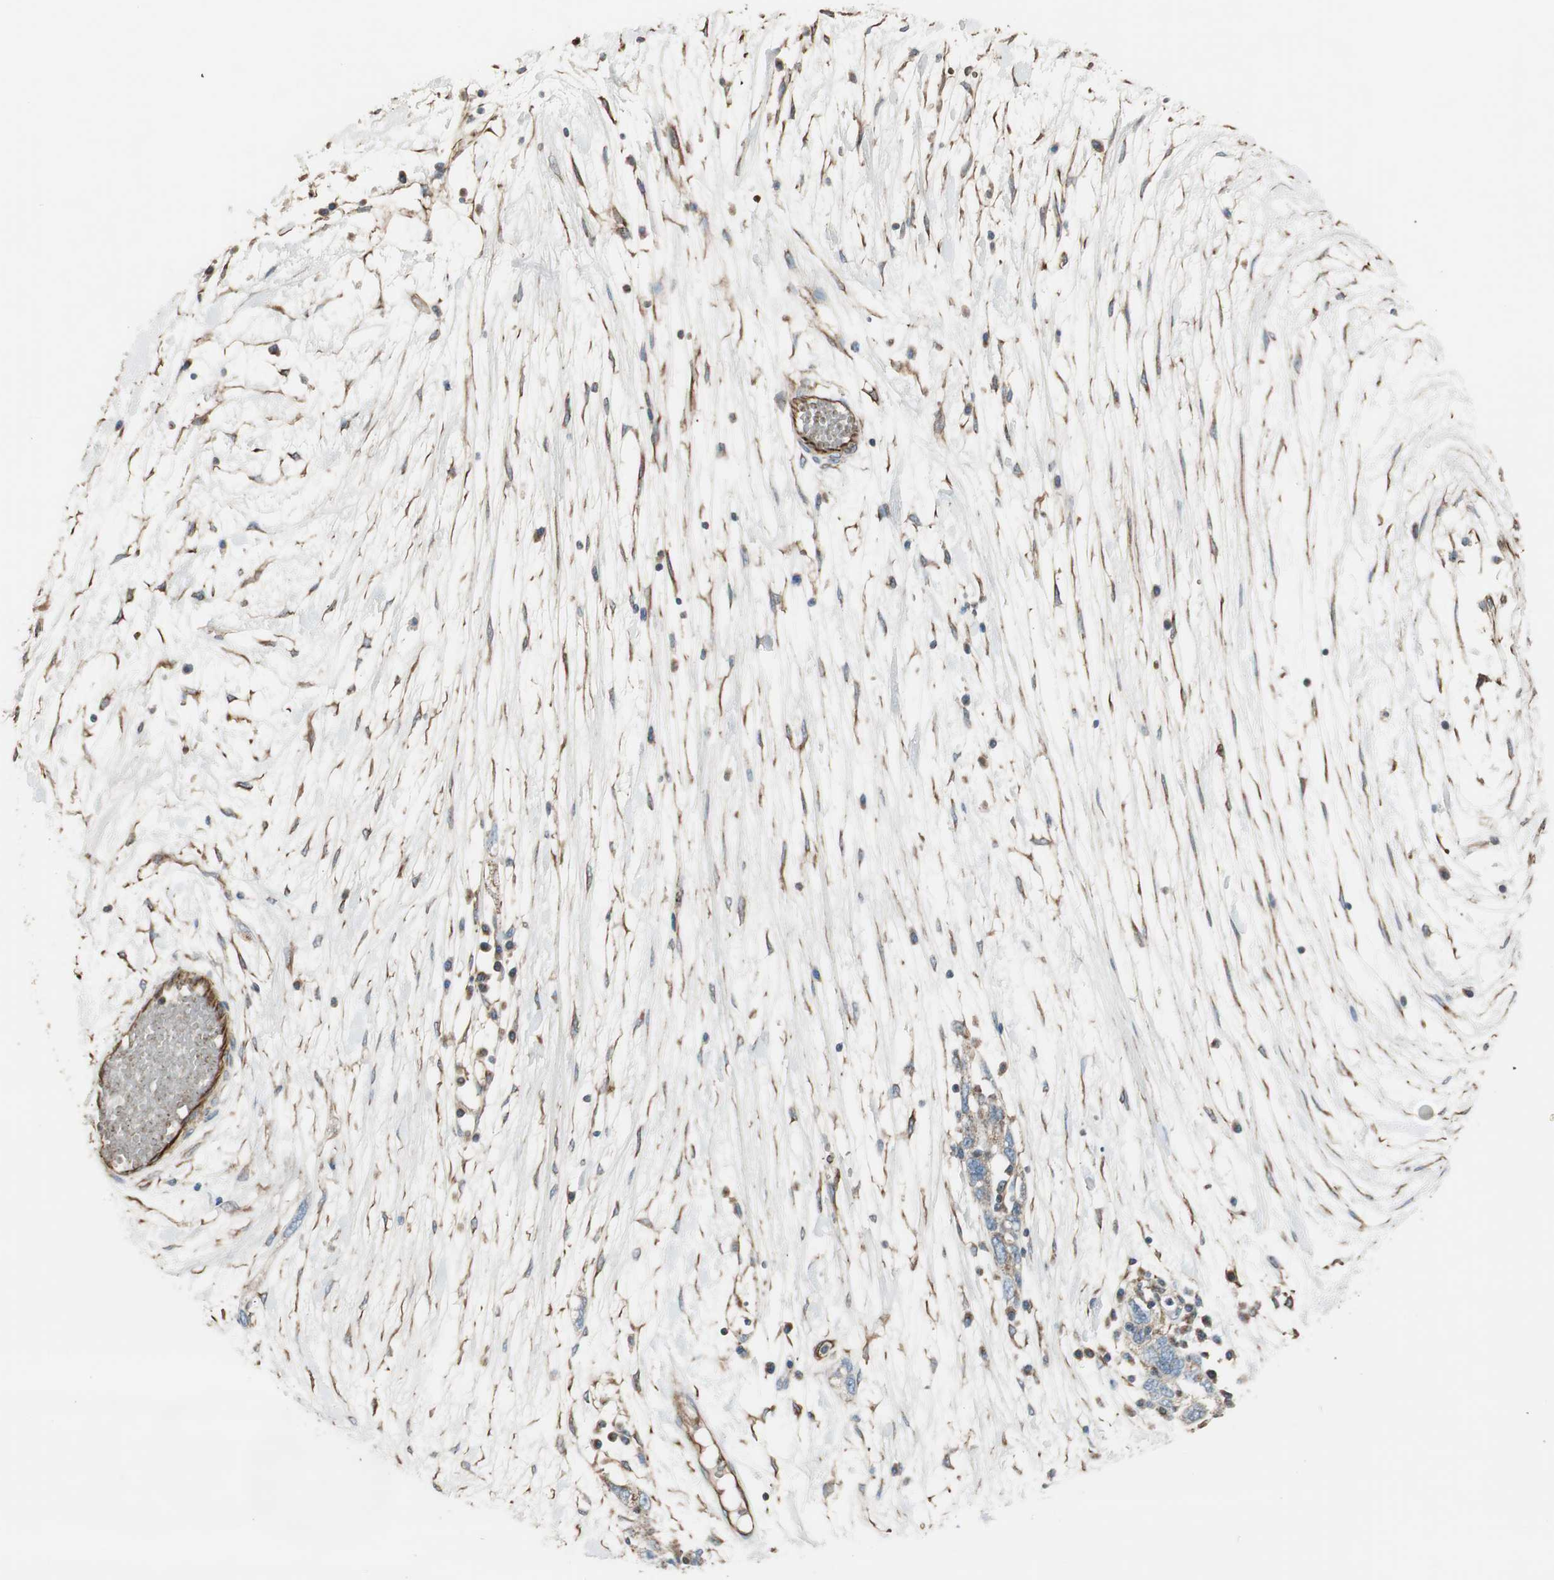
{"staining": {"intensity": "weak", "quantity": "25%-75%", "location": "cytoplasmic/membranous"}, "tissue": "ovarian cancer", "cell_type": "Tumor cells", "image_type": "cancer", "snomed": [{"axis": "morphology", "description": "Cystadenocarcinoma, serous, NOS"}, {"axis": "topography", "description": "Ovary"}], "caption": "Immunohistochemistry photomicrograph of neoplastic tissue: human serous cystadenocarcinoma (ovarian) stained using IHC reveals low levels of weak protein expression localized specifically in the cytoplasmic/membranous of tumor cells, appearing as a cytoplasmic/membranous brown color.", "gene": "SRCIN1", "patient": {"sex": "female", "age": 71}}